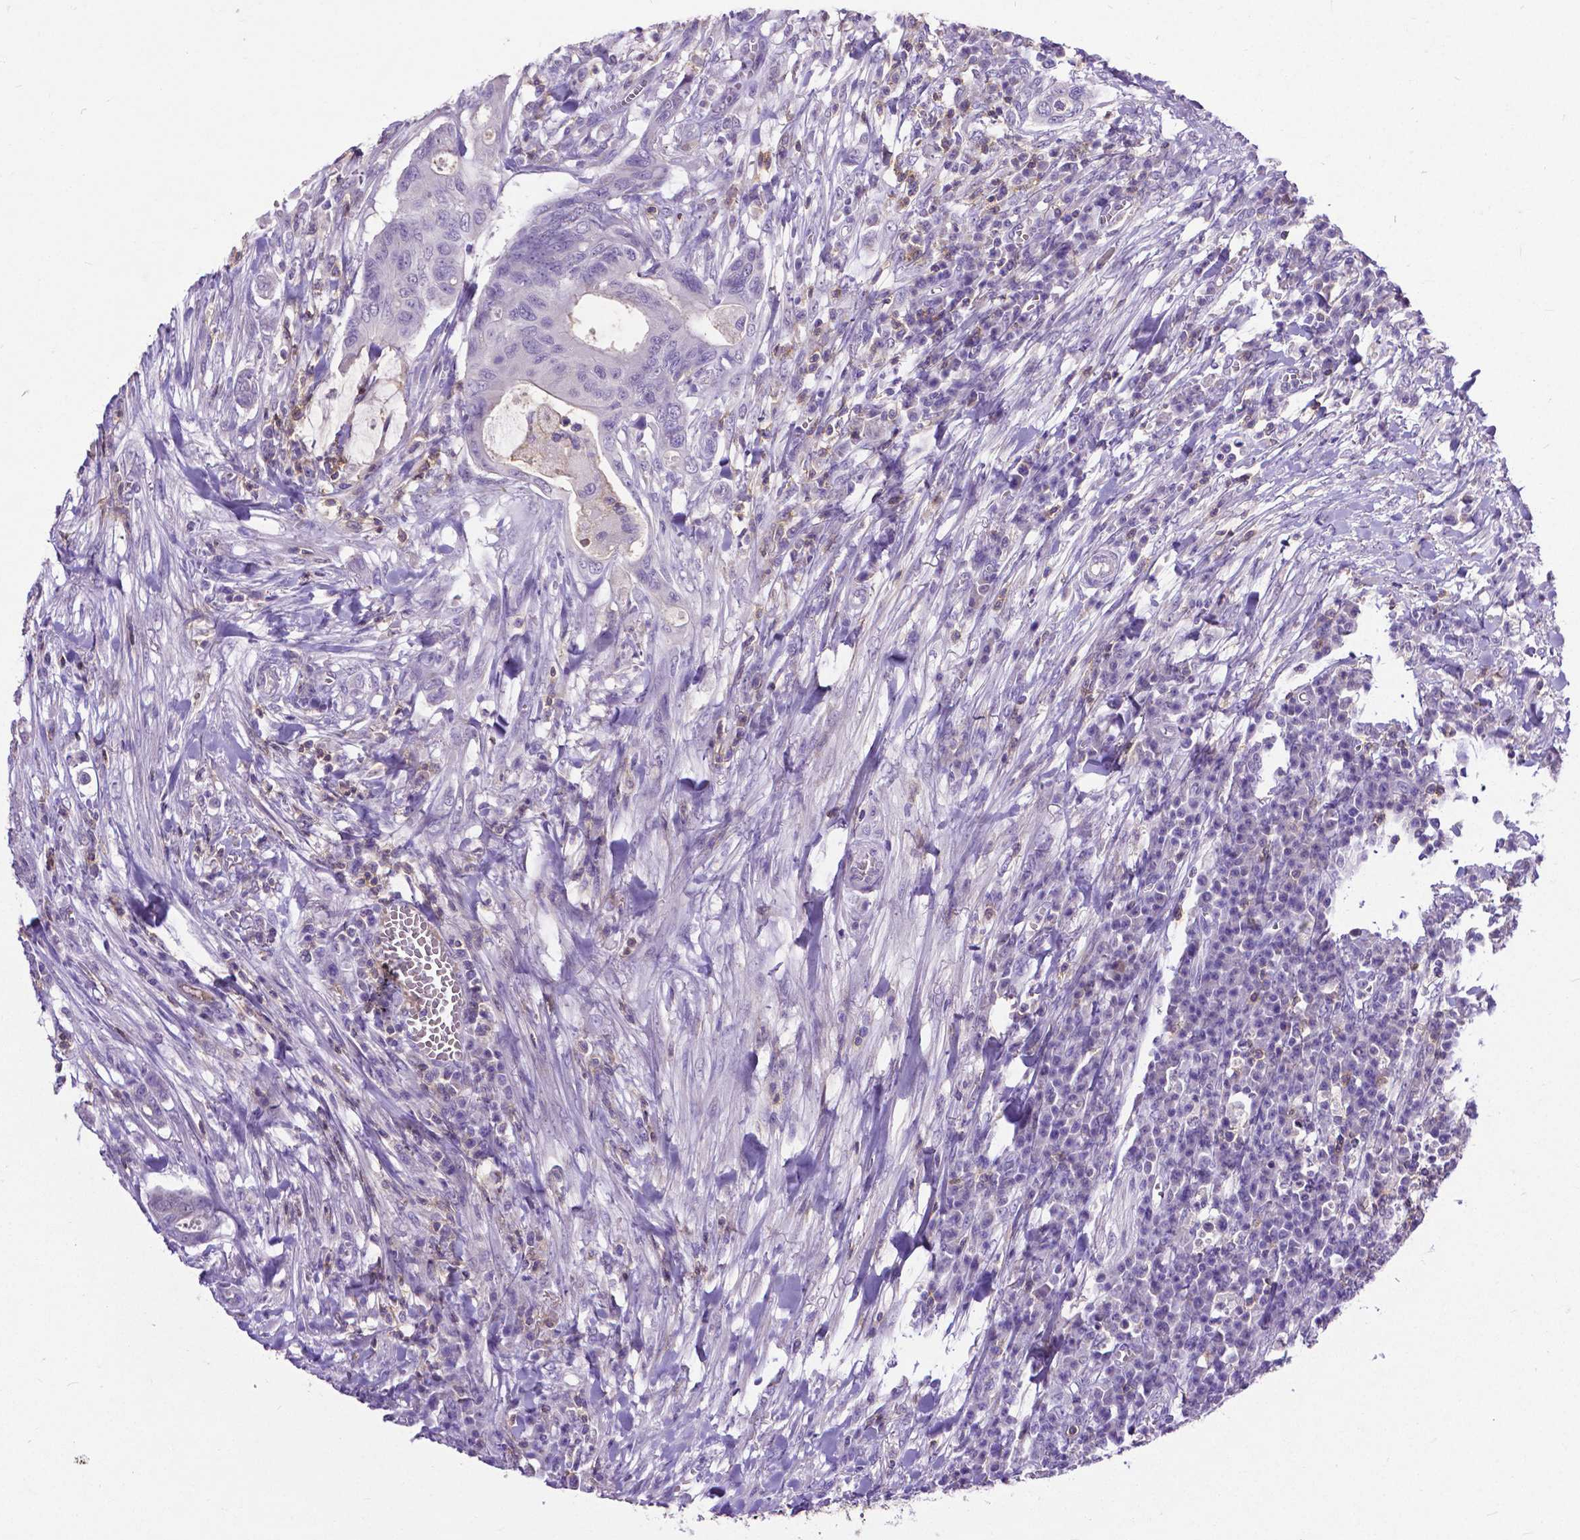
{"staining": {"intensity": "negative", "quantity": "none", "location": "none"}, "tissue": "colorectal cancer", "cell_type": "Tumor cells", "image_type": "cancer", "snomed": [{"axis": "morphology", "description": "Adenocarcinoma, NOS"}, {"axis": "topography", "description": "Colon"}], "caption": "High power microscopy histopathology image of an IHC micrograph of colorectal adenocarcinoma, revealing no significant positivity in tumor cells.", "gene": "CD4", "patient": {"sex": "male", "age": 65}}